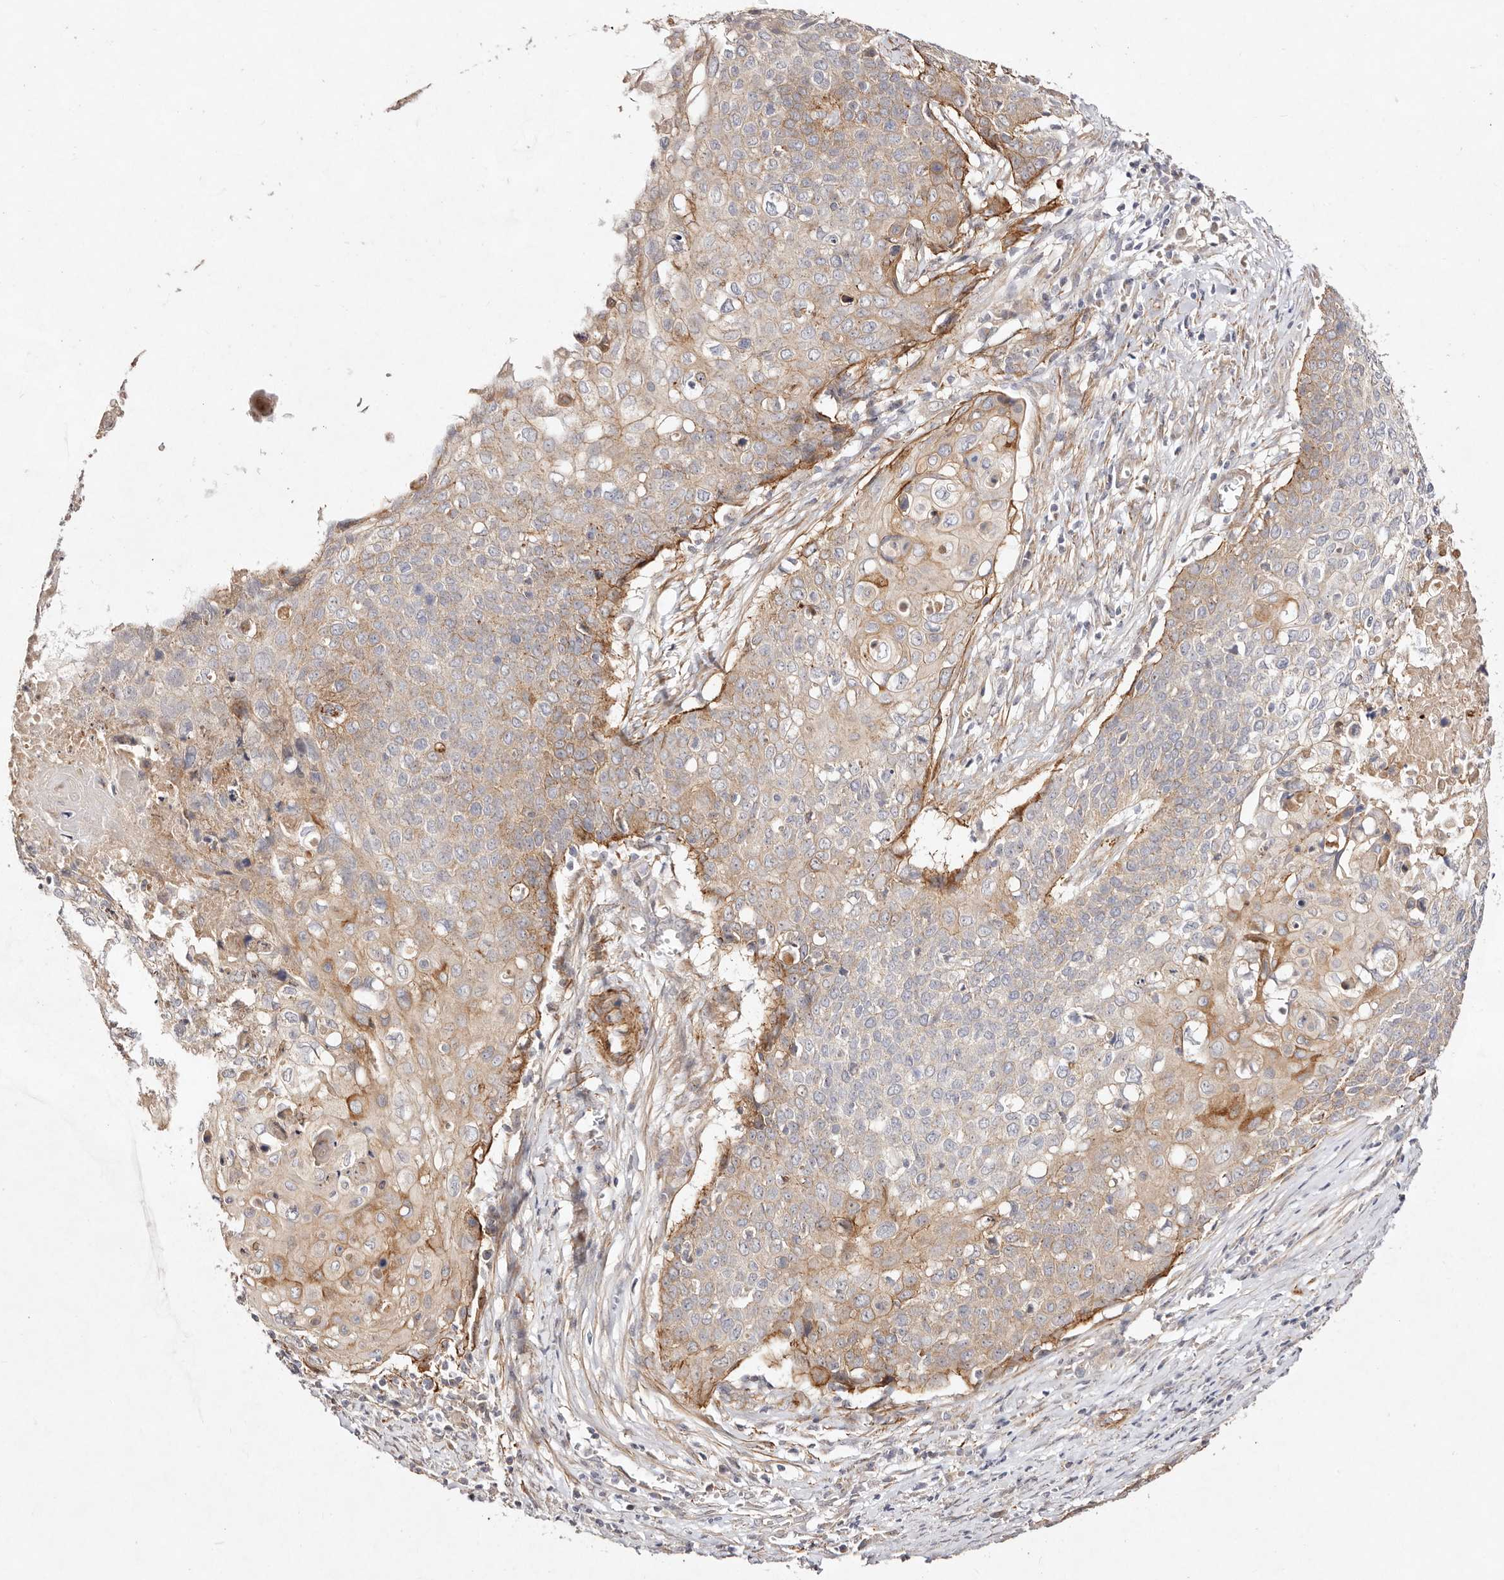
{"staining": {"intensity": "moderate", "quantity": "25%-75%", "location": "cytoplasmic/membranous"}, "tissue": "cervical cancer", "cell_type": "Tumor cells", "image_type": "cancer", "snomed": [{"axis": "morphology", "description": "Squamous cell carcinoma, NOS"}, {"axis": "topography", "description": "Cervix"}], "caption": "IHC staining of squamous cell carcinoma (cervical), which shows medium levels of moderate cytoplasmic/membranous positivity in about 25%-75% of tumor cells indicating moderate cytoplasmic/membranous protein expression. The staining was performed using DAB (3,3'-diaminobenzidine) (brown) for protein detection and nuclei were counterstained in hematoxylin (blue).", "gene": "MTMR11", "patient": {"sex": "female", "age": 39}}